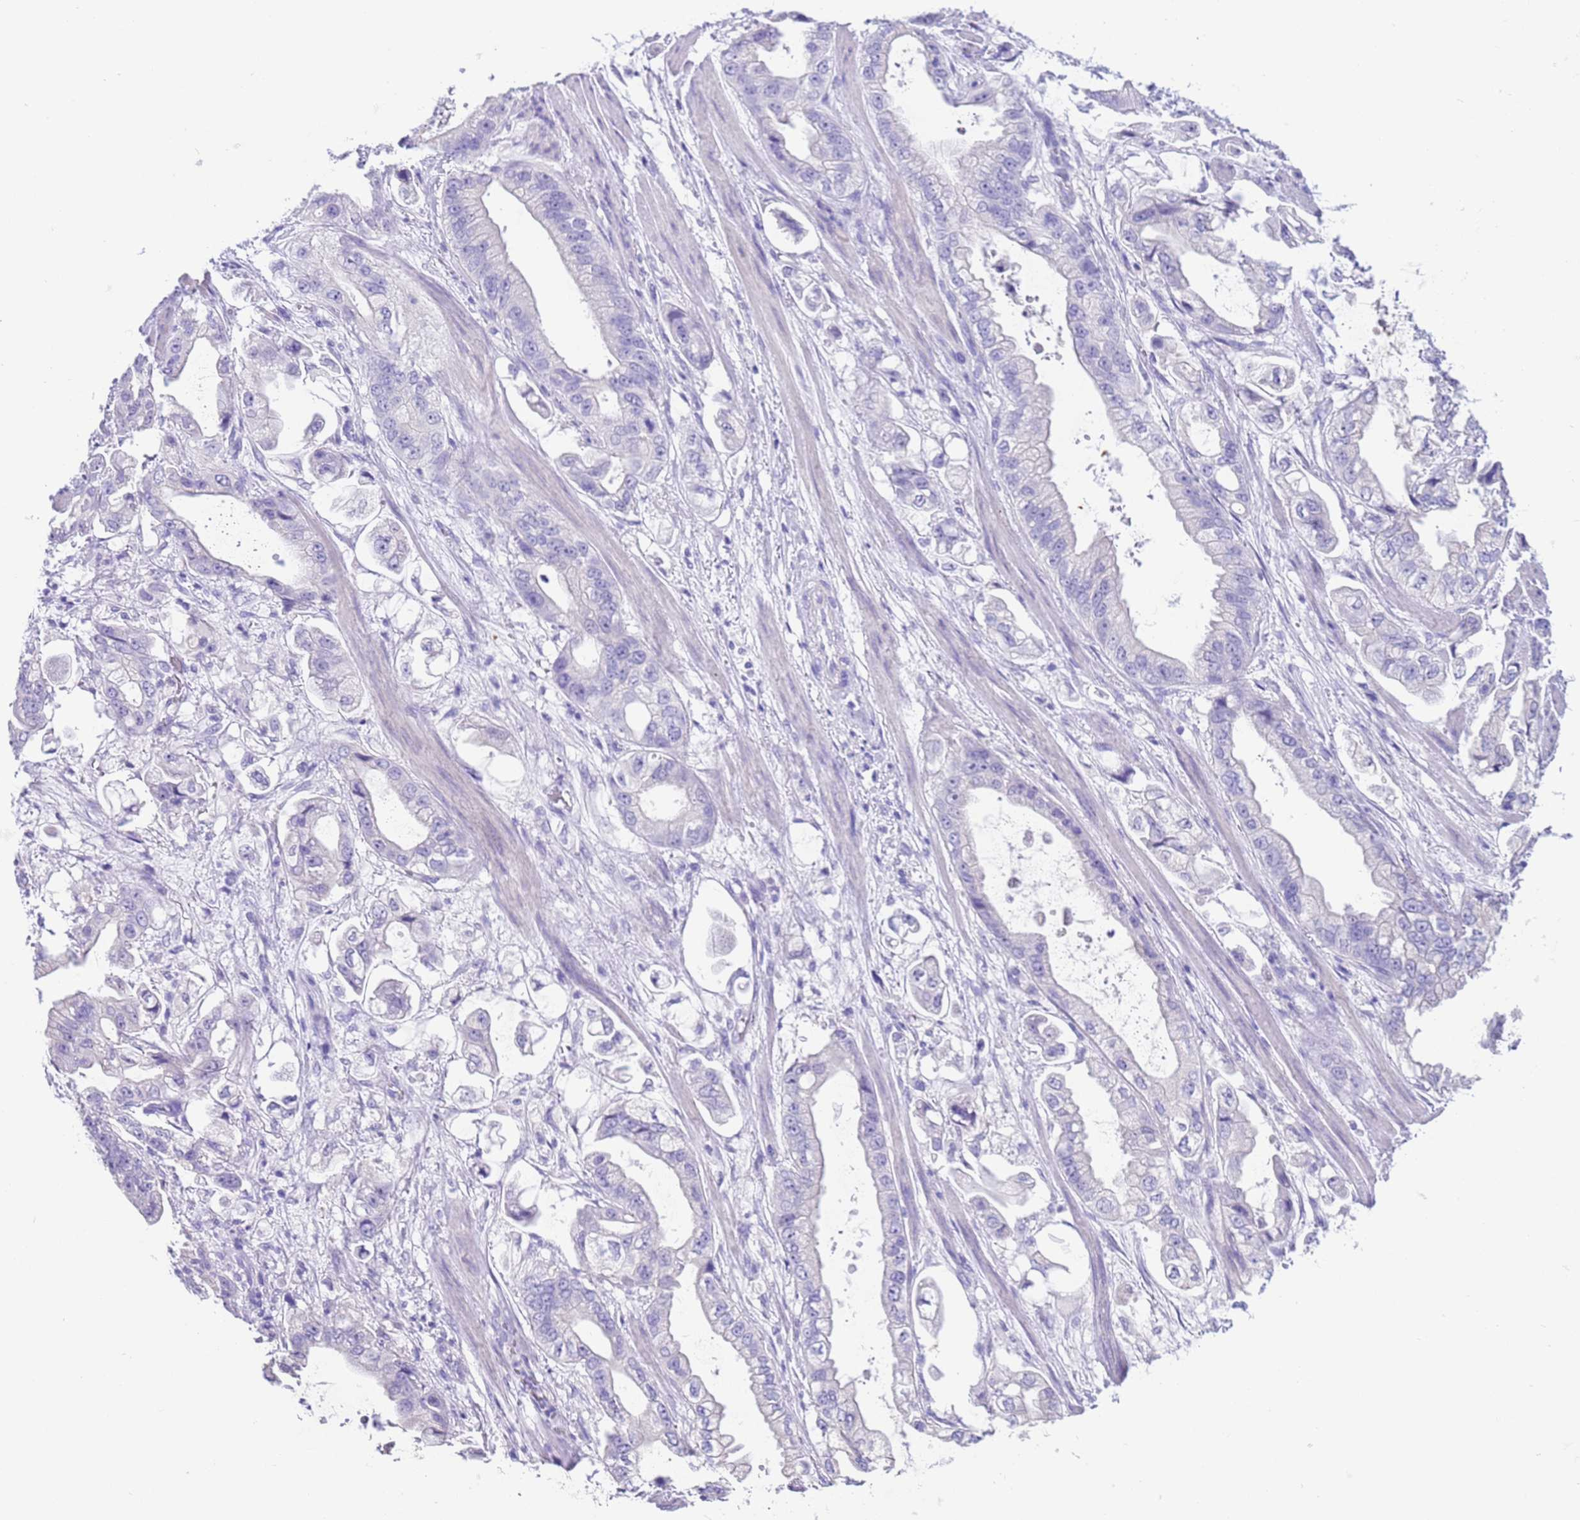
{"staining": {"intensity": "negative", "quantity": "none", "location": "none"}, "tissue": "stomach cancer", "cell_type": "Tumor cells", "image_type": "cancer", "snomed": [{"axis": "morphology", "description": "Adenocarcinoma, NOS"}, {"axis": "topography", "description": "Stomach"}], "caption": "This is a histopathology image of immunohistochemistry staining of stomach cancer, which shows no expression in tumor cells. Brightfield microscopy of immunohistochemistry (IHC) stained with DAB (brown) and hematoxylin (blue), captured at high magnification.", "gene": "CPB1", "patient": {"sex": "male", "age": 62}}